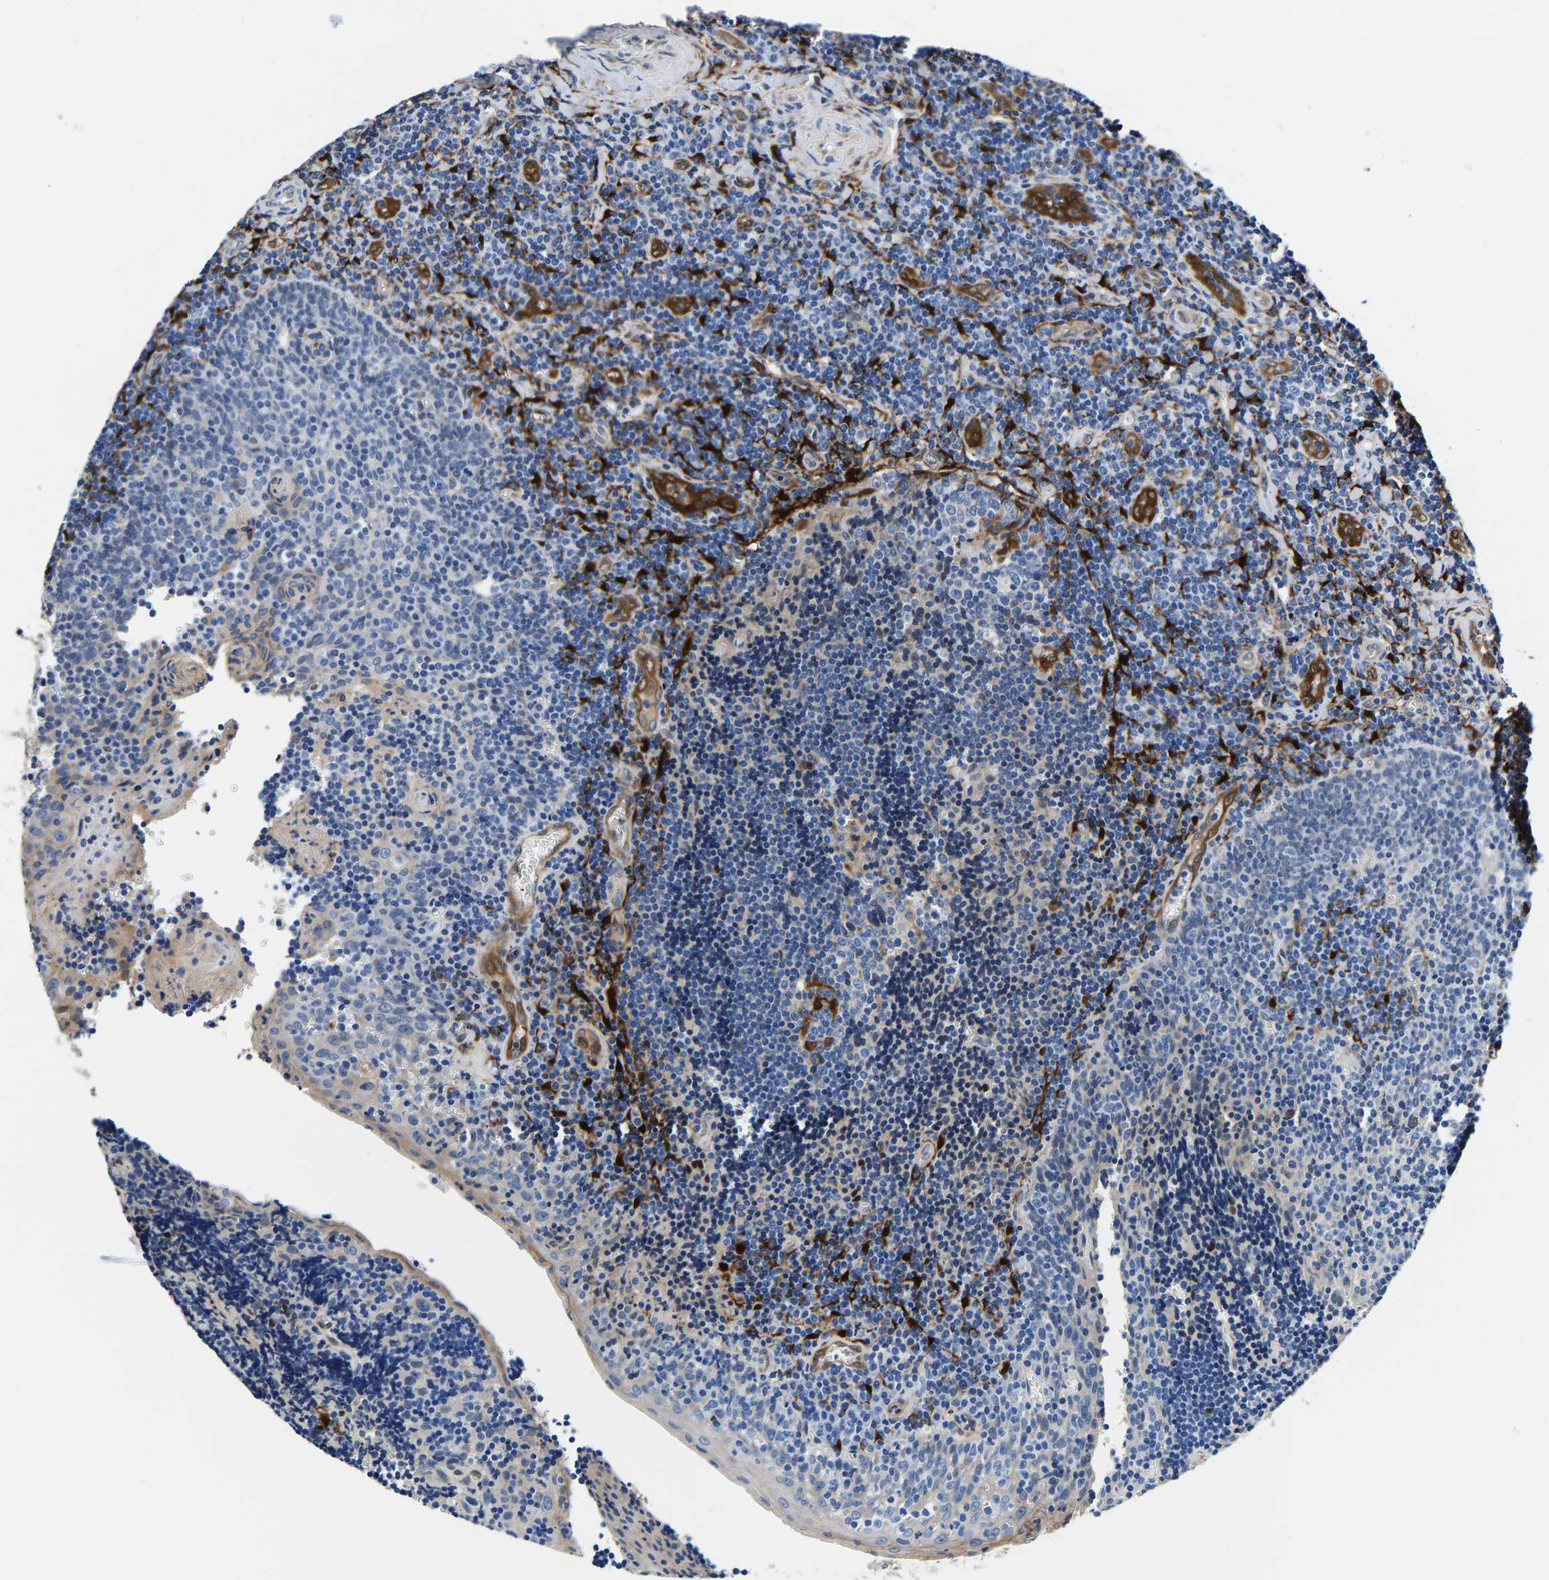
{"staining": {"intensity": "moderate", "quantity": "<25%", "location": "cytoplasmic/membranous"}, "tissue": "tonsil", "cell_type": "Germinal center cells", "image_type": "normal", "snomed": [{"axis": "morphology", "description": "Normal tissue, NOS"}, {"axis": "morphology", "description": "Inflammation, NOS"}, {"axis": "topography", "description": "Tonsil"}], "caption": "An IHC photomicrograph of unremarkable tissue is shown. Protein staining in brown labels moderate cytoplasmic/membranous positivity in tonsil within germinal center cells. (DAB IHC with brightfield microscopy, high magnification).", "gene": "S100A13", "patient": {"sex": "female", "age": 31}}